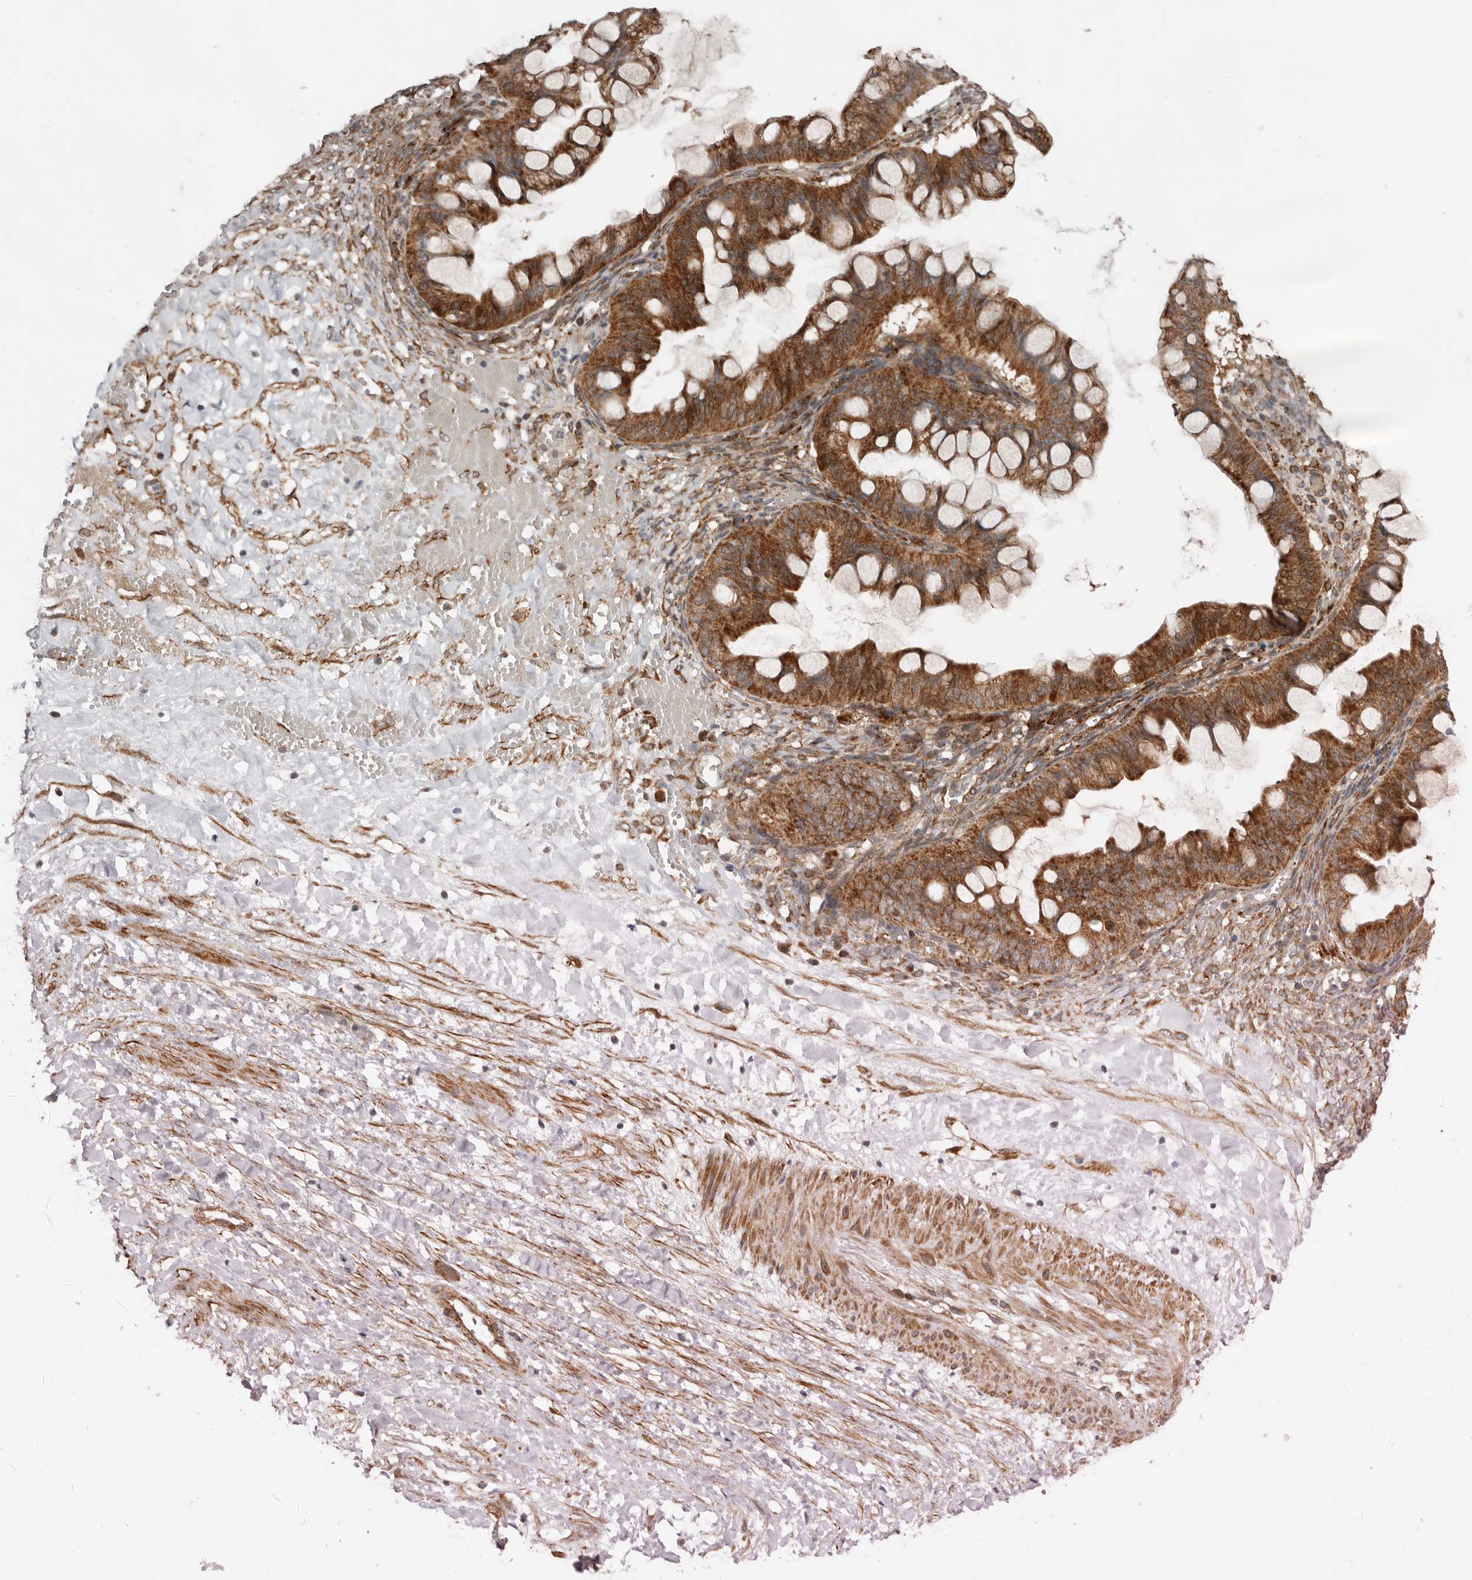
{"staining": {"intensity": "moderate", "quantity": ">75%", "location": "cytoplasmic/membranous"}, "tissue": "ovarian cancer", "cell_type": "Tumor cells", "image_type": "cancer", "snomed": [{"axis": "morphology", "description": "Cystadenocarcinoma, mucinous, NOS"}, {"axis": "topography", "description": "Ovary"}], "caption": "Brown immunohistochemical staining in ovarian cancer (mucinous cystadenocarcinoma) shows moderate cytoplasmic/membranous expression in about >75% of tumor cells.", "gene": "PROKR1", "patient": {"sex": "female", "age": 73}}